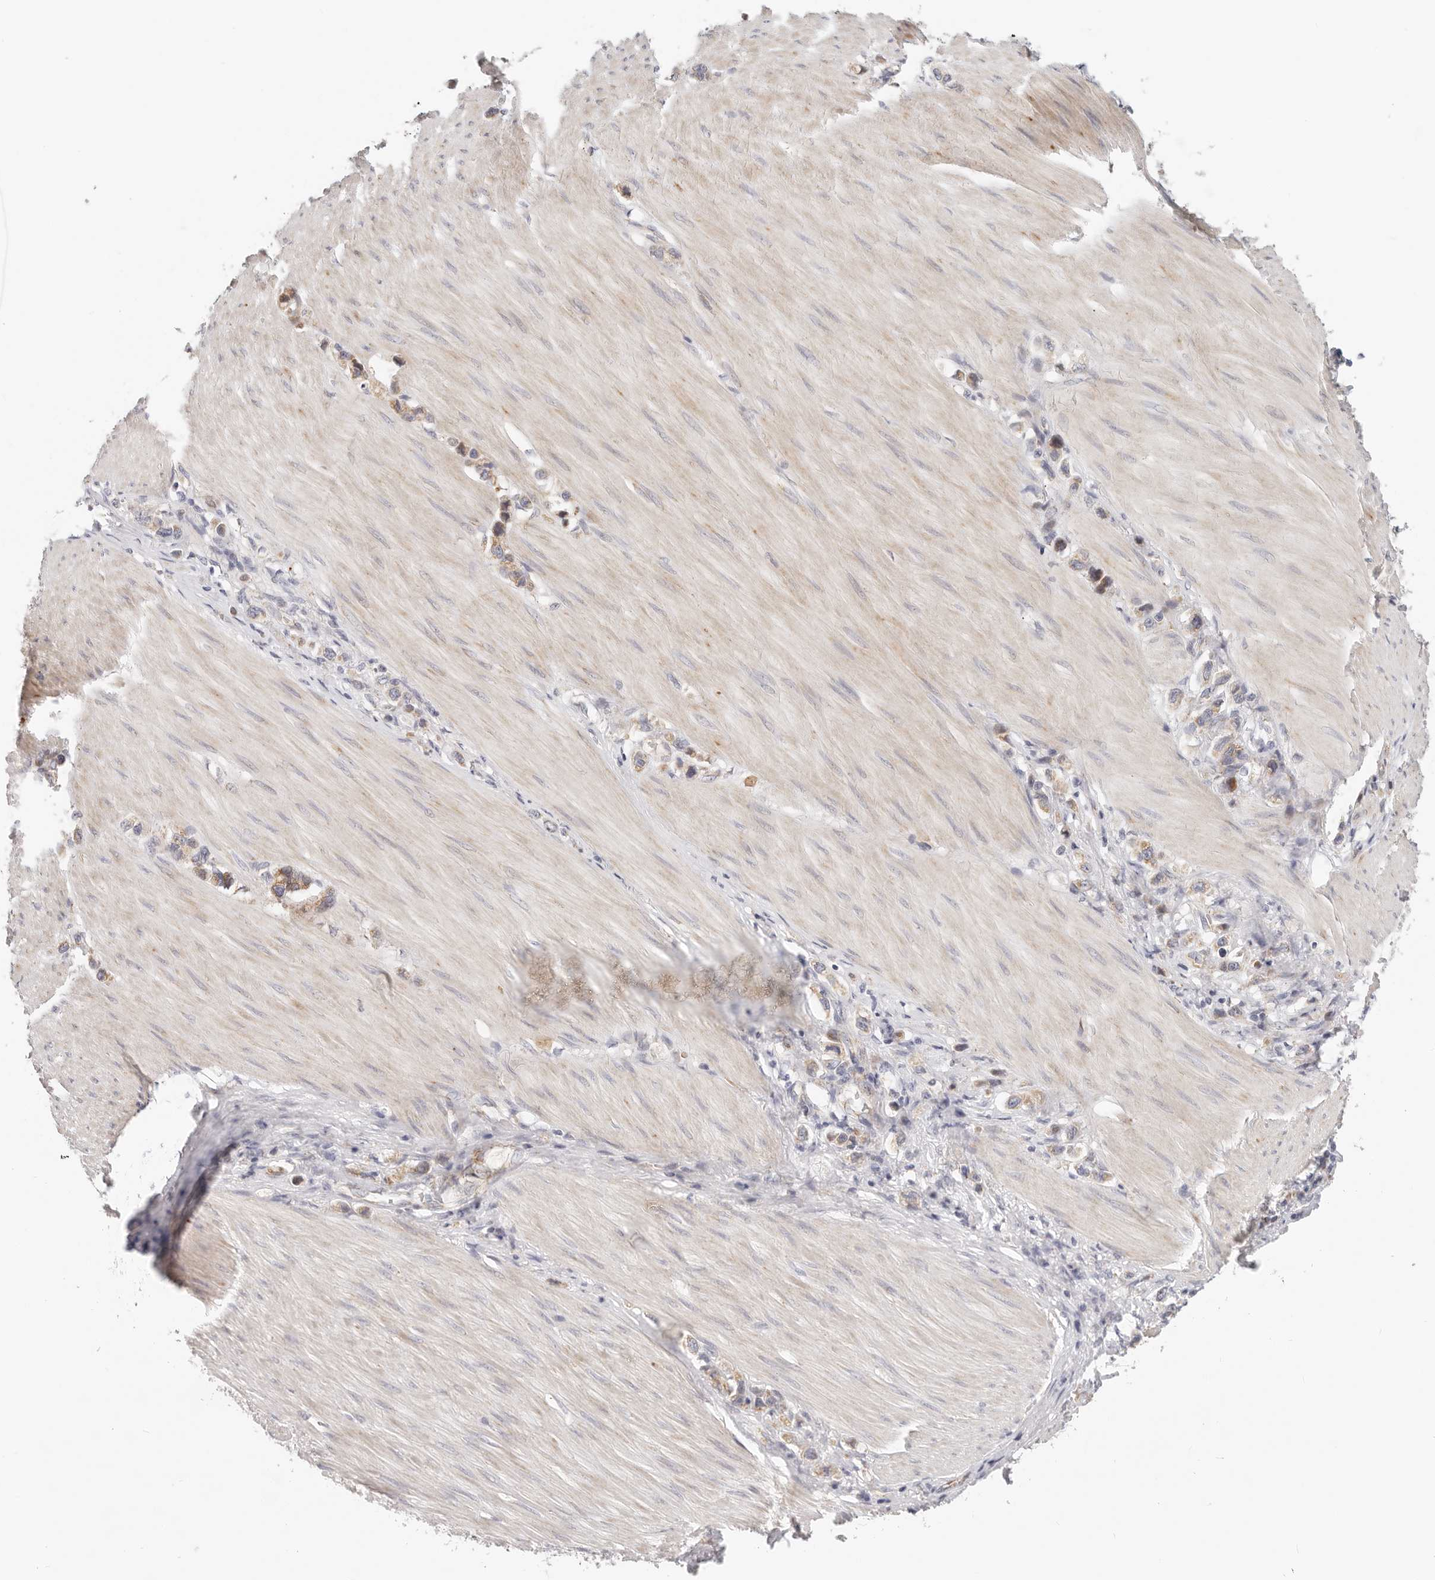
{"staining": {"intensity": "weak", "quantity": "25%-75%", "location": "cytoplasmic/membranous"}, "tissue": "stomach cancer", "cell_type": "Tumor cells", "image_type": "cancer", "snomed": [{"axis": "morphology", "description": "Adenocarcinoma, NOS"}, {"axis": "topography", "description": "Stomach"}], "caption": "DAB (3,3'-diaminobenzidine) immunohistochemical staining of adenocarcinoma (stomach) exhibits weak cytoplasmic/membranous protein expression in about 25%-75% of tumor cells.", "gene": "AFDN", "patient": {"sex": "female", "age": 65}}